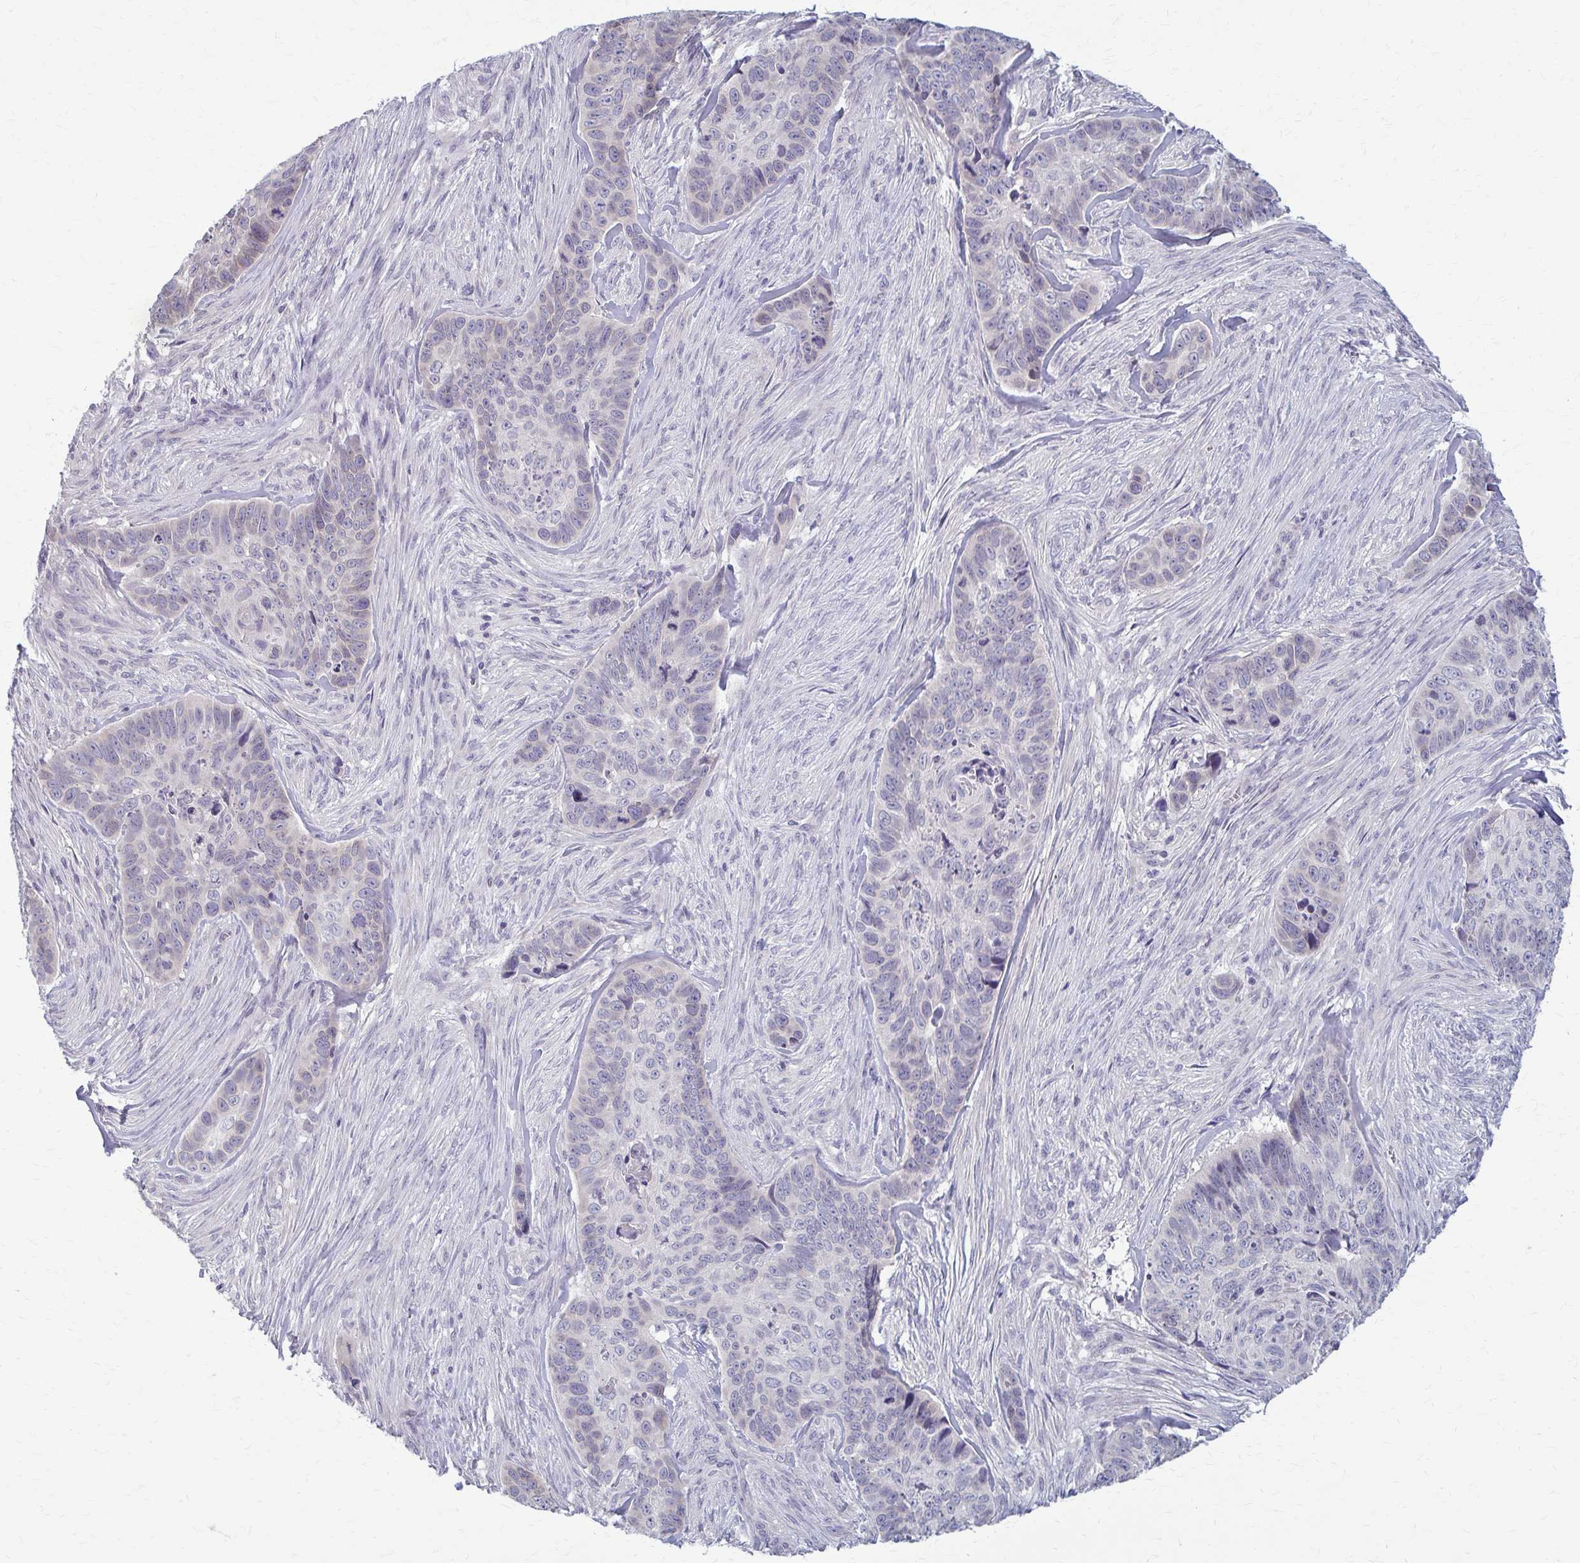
{"staining": {"intensity": "negative", "quantity": "none", "location": "none"}, "tissue": "skin cancer", "cell_type": "Tumor cells", "image_type": "cancer", "snomed": [{"axis": "morphology", "description": "Basal cell carcinoma"}, {"axis": "topography", "description": "Skin"}], "caption": "A photomicrograph of human skin basal cell carcinoma is negative for staining in tumor cells. (Brightfield microscopy of DAB (3,3'-diaminobenzidine) IHC at high magnification).", "gene": "MCRIP2", "patient": {"sex": "female", "age": 82}}